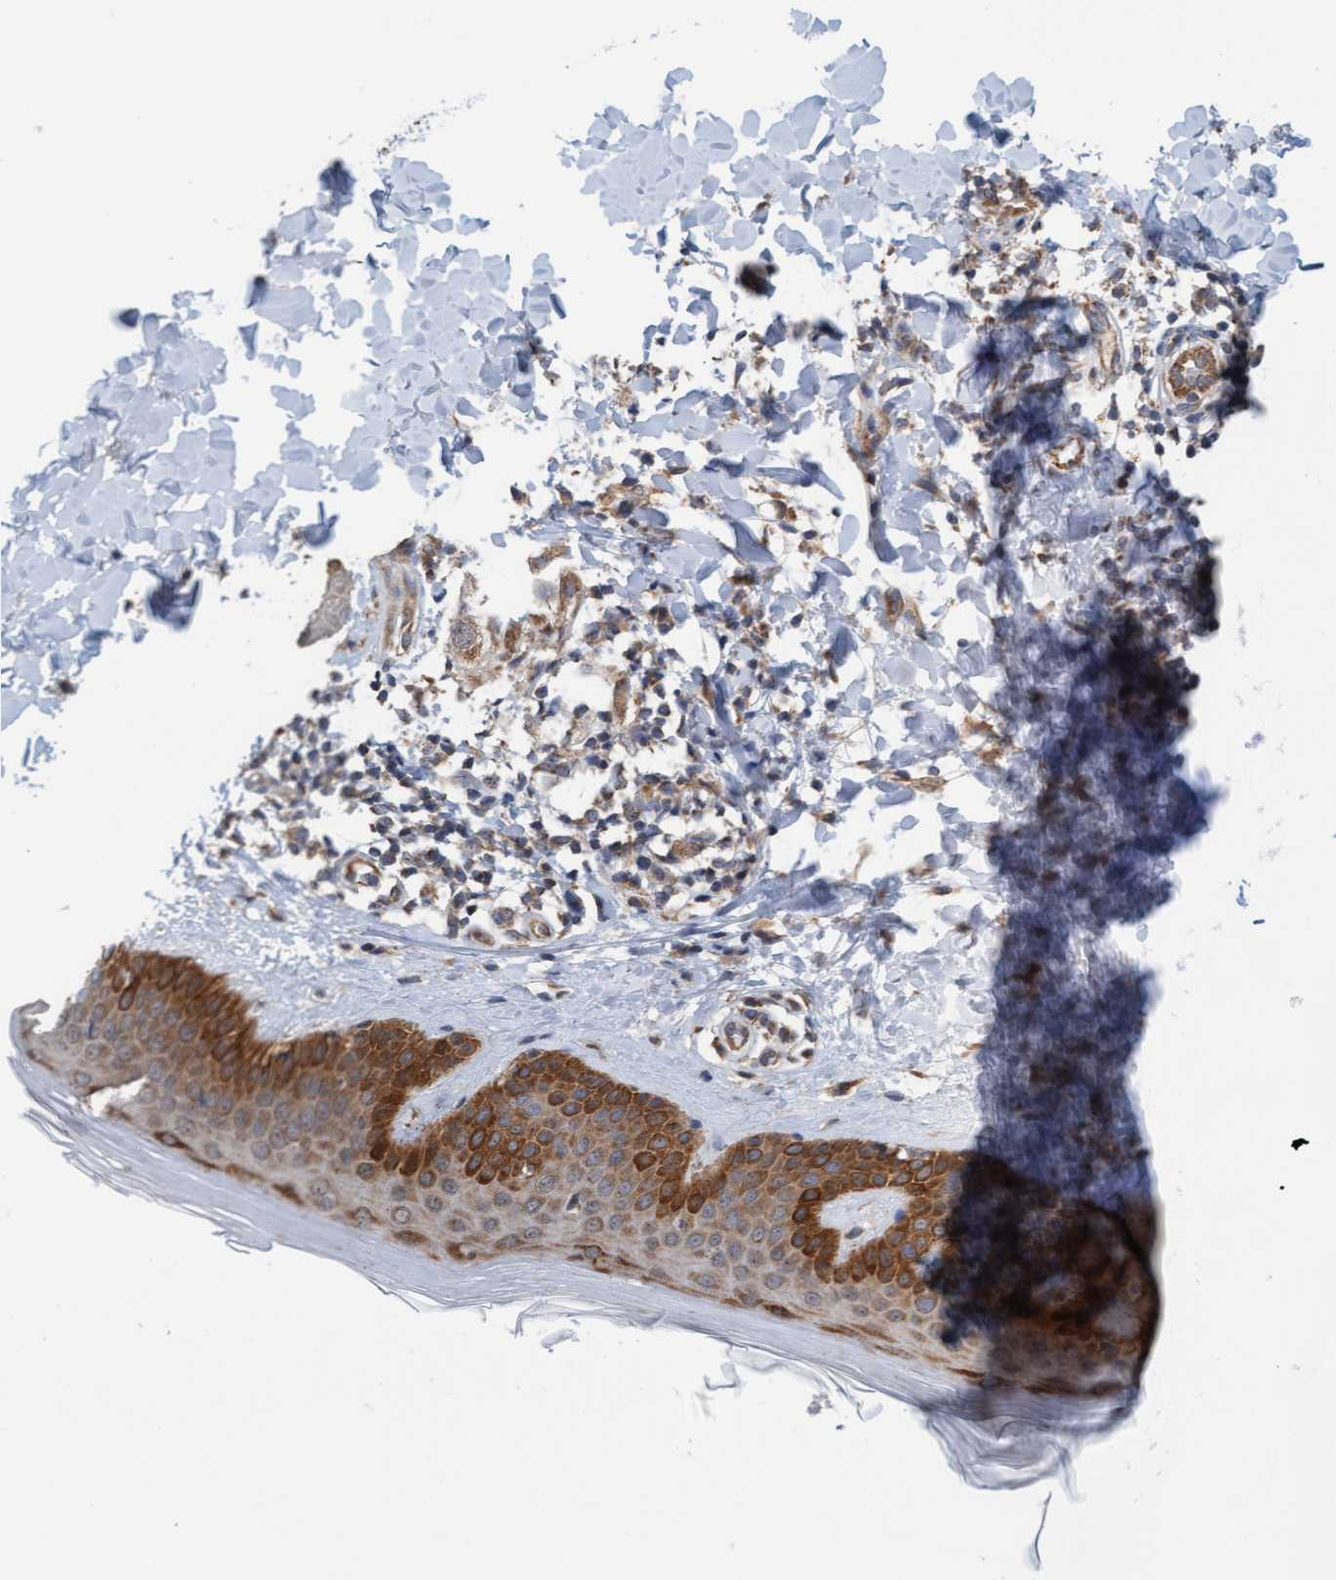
{"staining": {"intensity": "moderate", "quantity": ">75%", "location": "cytoplasmic/membranous"}, "tissue": "skin", "cell_type": "Fibroblasts", "image_type": "normal", "snomed": [{"axis": "morphology", "description": "Normal tissue, NOS"}, {"axis": "morphology", "description": "Malignant melanoma, Metastatic site"}, {"axis": "topography", "description": "Skin"}], "caption": "High-magnification brightfield microscopy of unremarkable skin stained with DAB (3,3'-diaminobenzidine) (brown) and counterstained with hematoxylin (blue). fibroblasts exhibit moderate cytoplasmic/membranous staining is seen in approximately>75% of cells.", "gene": "ZNF566", "patient": {"sex": "male", "age": 41}}